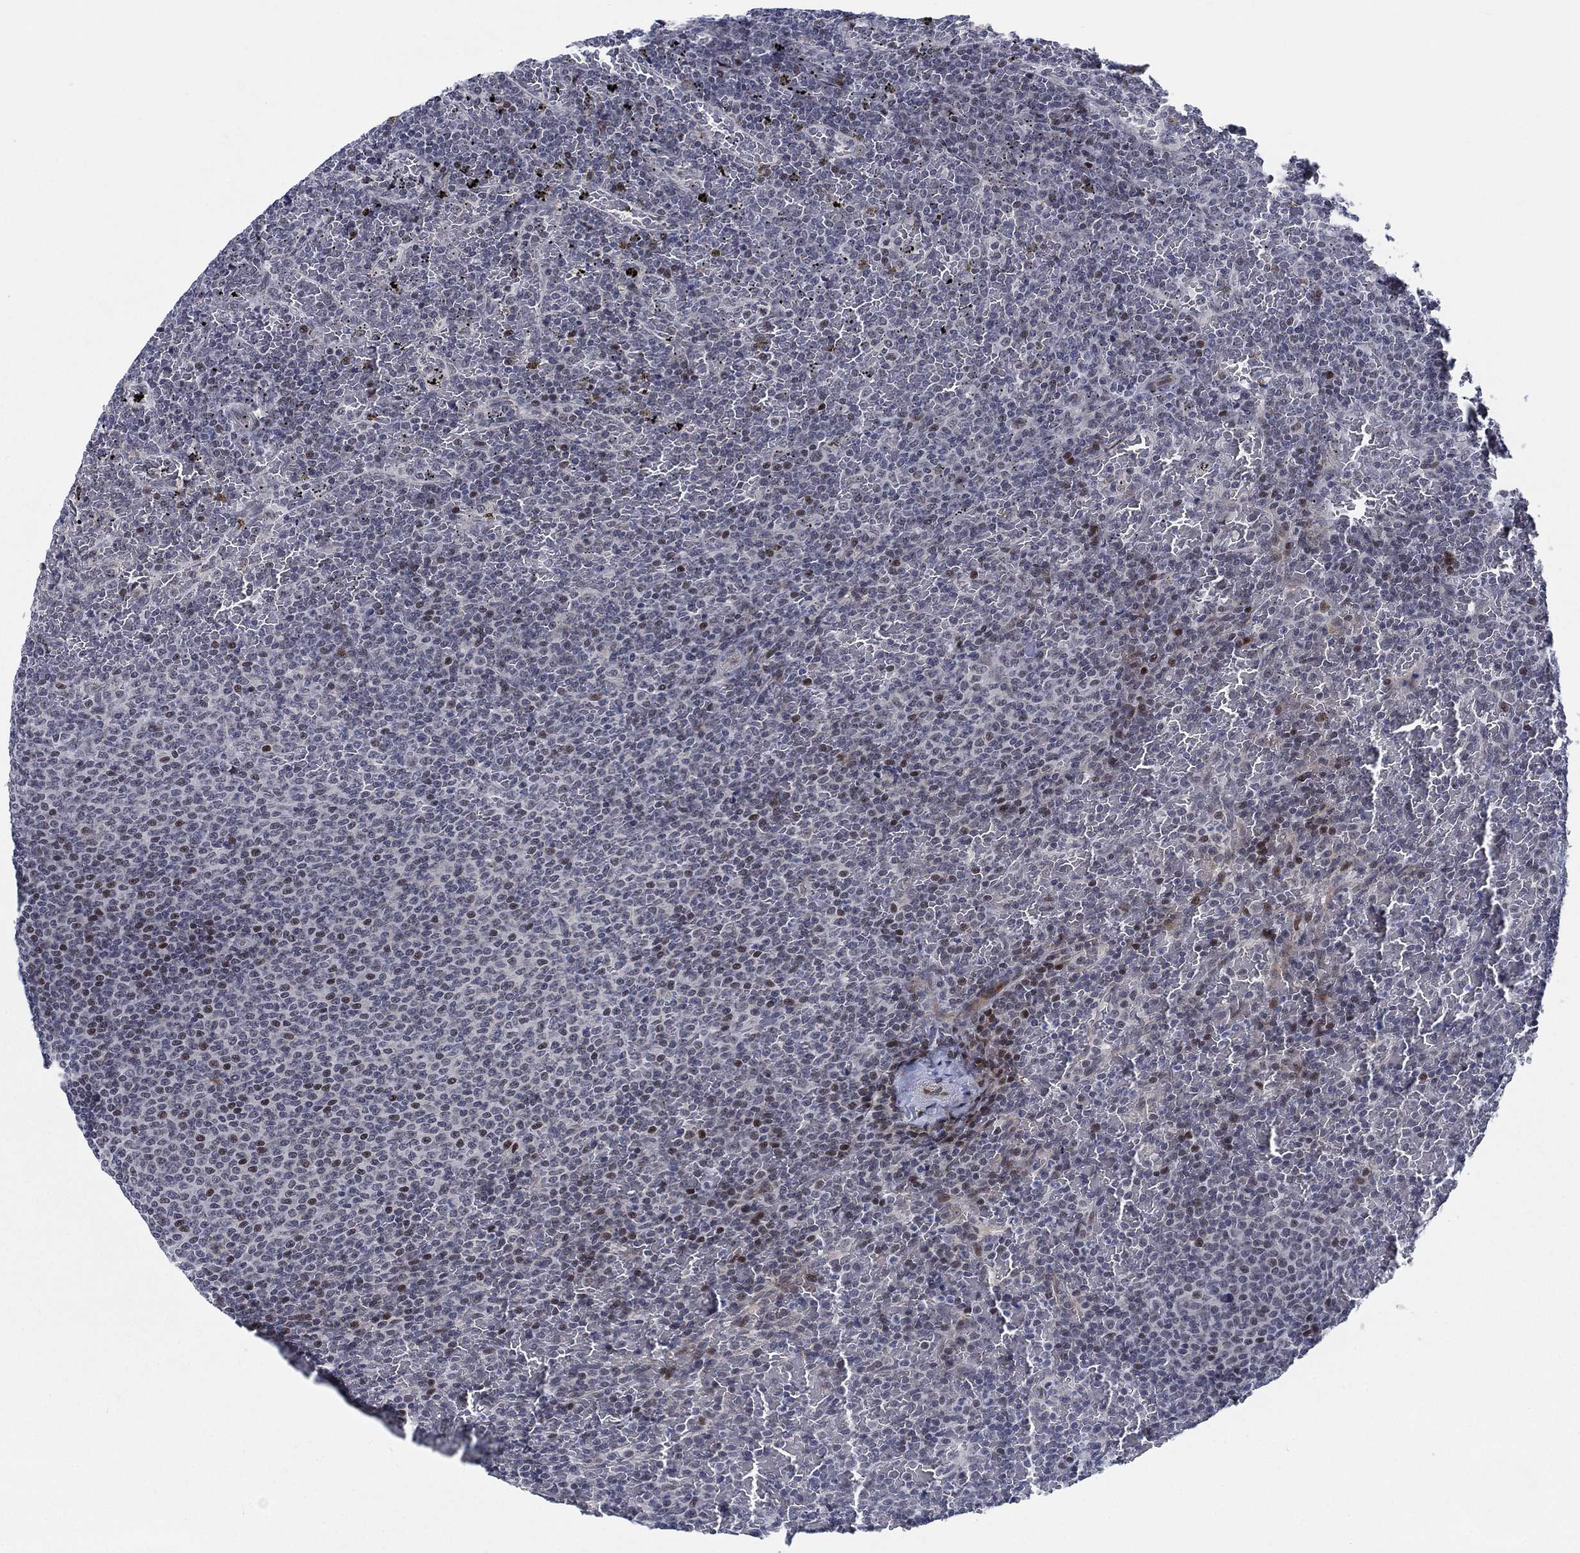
{"staining": {"intensity": "negative", "quantity": "none", "location": "none"}, "tissue": "lymphoma", "cell_type": "Tumor cells", "image_type": "cancer", "snomed": [{"axis": "morphology", "description": "Malignant lymphoma, non-Hodgkin's type, Low grade"}, {"axis": "topography", "description": "Spleen"}], "caption": "Tumor cells show no significant protein positivity in malignant lymphoma, non-Hodgkin's type (low-grade). (DAB IHC, high magnification).", "gene": "NEU3", "patient": {"sex": "female", "age": 77}}